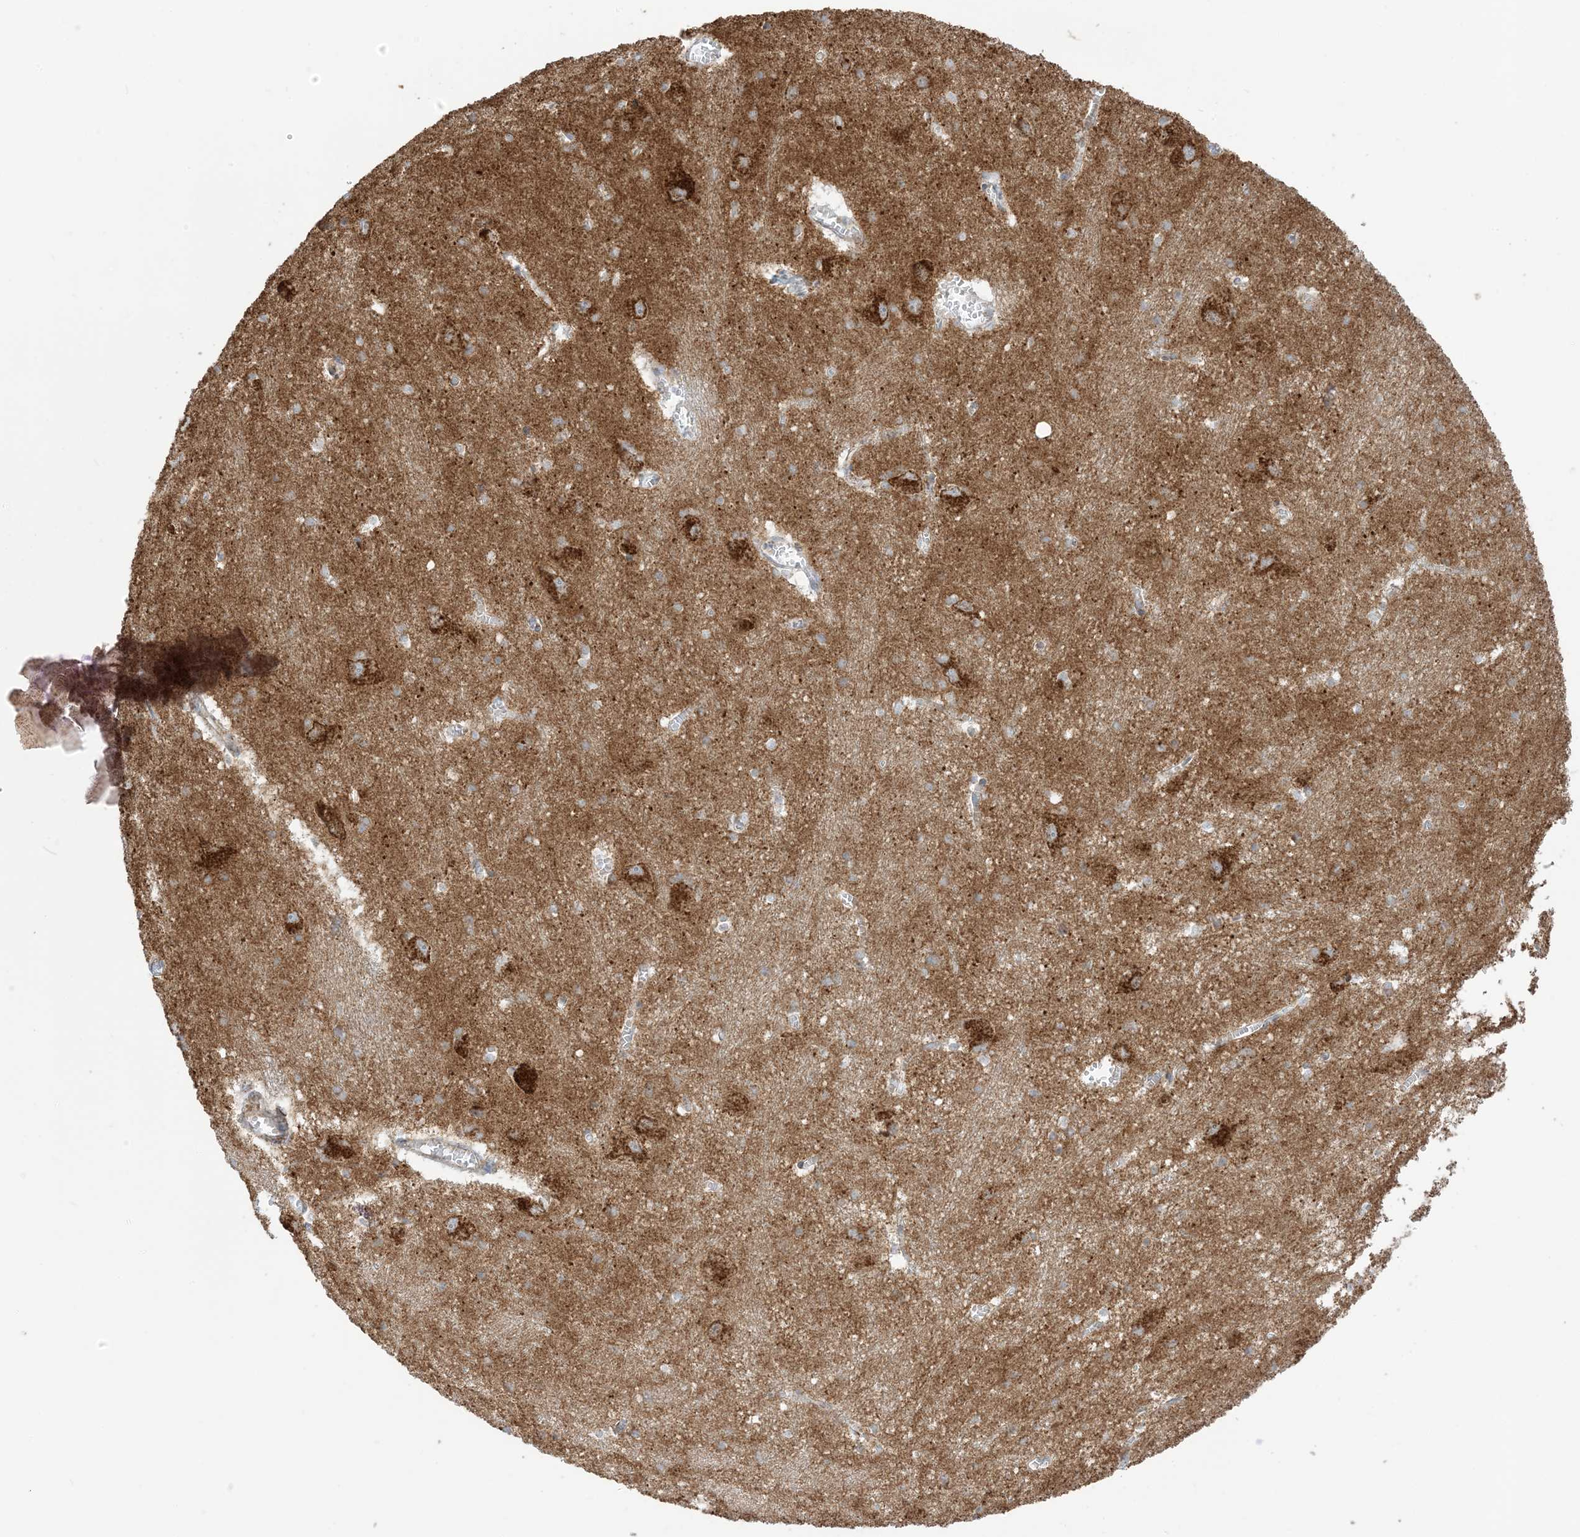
{"staining": {"intensity": "moderate", "quantity": "<25%", "location": "cytoplasmic/membranous"}, "tissue": "caudate", "cell_type": "Glial cells", "image_type": "normal", "snomed": [{"axis": "morphology", "description": "Normal tissue, NOS"}, {"axis": "topography", "description": "Lateral ventricle wall"}], "caption": "This is a micrograph of immunohistochemistry staining of benign caudate, which shows moderate staining in the cytoplasmic/membranous of glial cells.", "gene": "SLC25A12", "patient": {"sex": "male", "age": 37}}